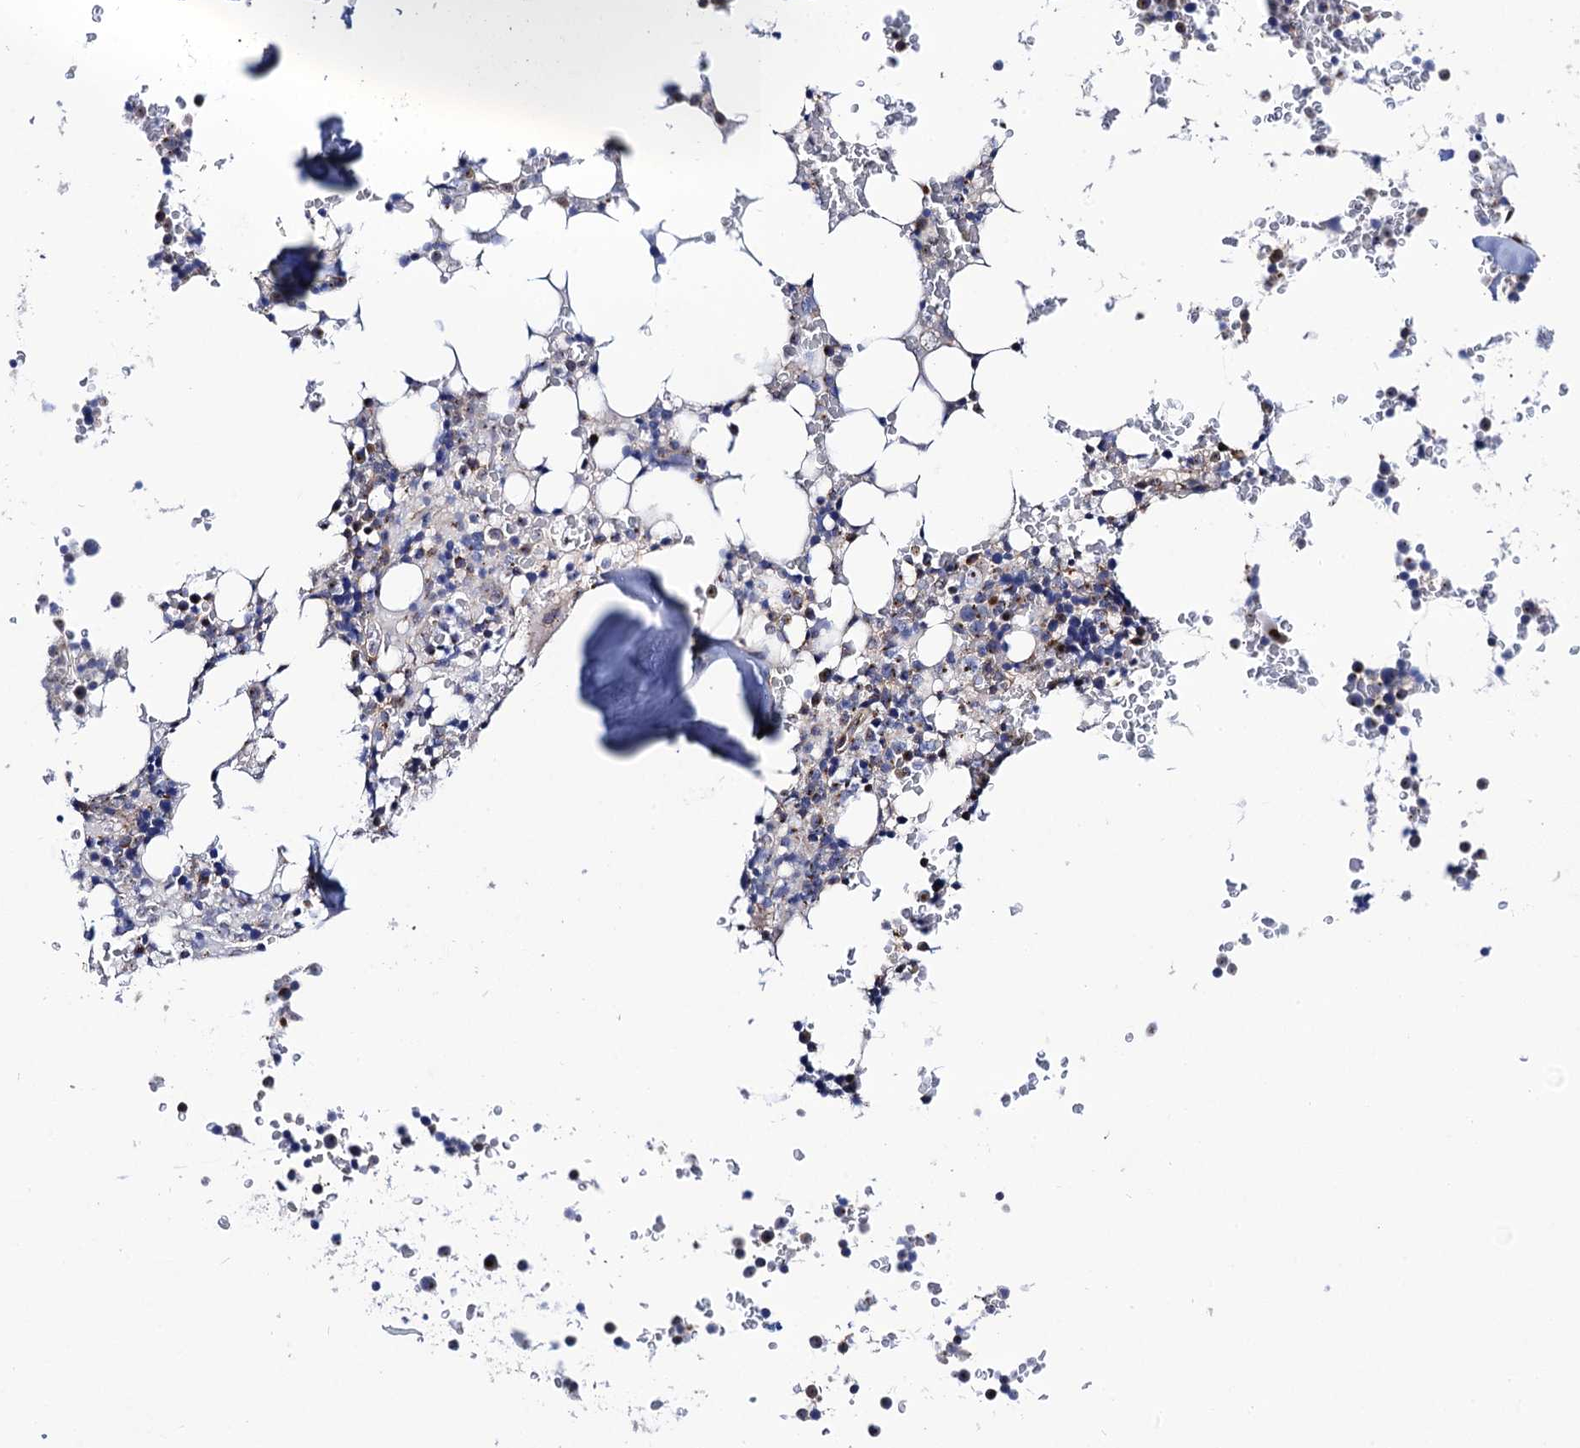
{"staining": {"intensity": "negative", "quantity": "none", "location": "none"}, "tissue": "bone marrow", "cell_type": "Hematopoietic cells", "image_type": "normal", "snomed": [{"axis": "morphology", "description": "Normal tissue, NOS"}, {"axis": "topography", "description": "Bone marrow"}], "caption": "Histopathology image shows no significant protein expression in hematopoietic cells of benign bone marrow.", "gene": "DYDC1", "patient": {"sex": "male", "age": 58}}